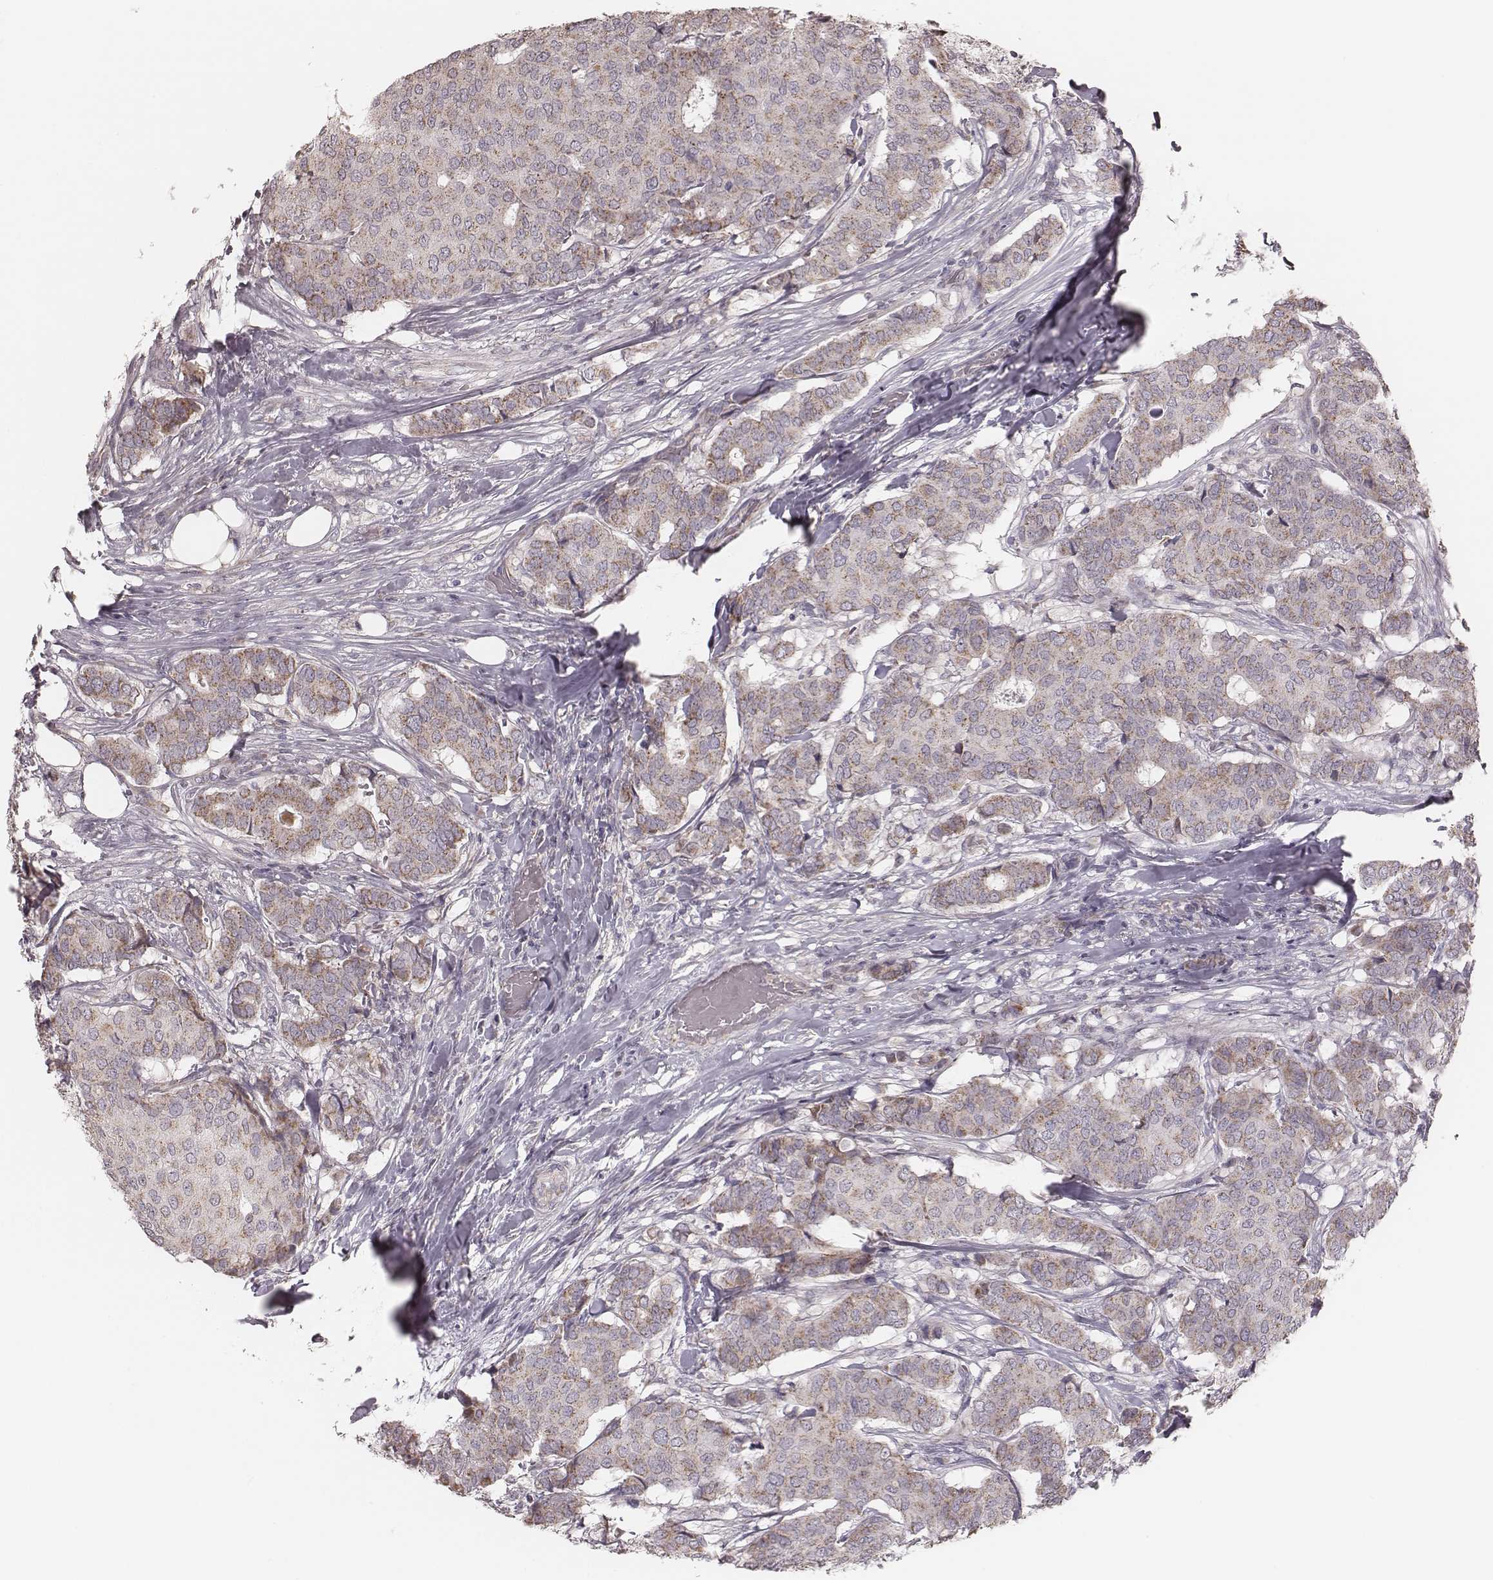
{"staining": {"intensity": "weak", "quantity": "25%-75%", "location": "cytoplasmic/membranous"}, "tissue": "breast cancer", "cell_type": "Tumor cells", "image_type": "cancer", "snomed": [{"axis": "morphology", "description": "Duct carcinoma"}, {"axis": "topography", "description": "Breast"}], "caption": "This photomicrograph demonstrates breast cancer stained with immunohistochemistry to label a protein in brown. The cytoplasmic/membranous of tumor cells show weak positivity for the protein. Nuclei are counter-stained blue.", "gene": "MRPS27", "patient": {"sex": "female", "age": 75}}